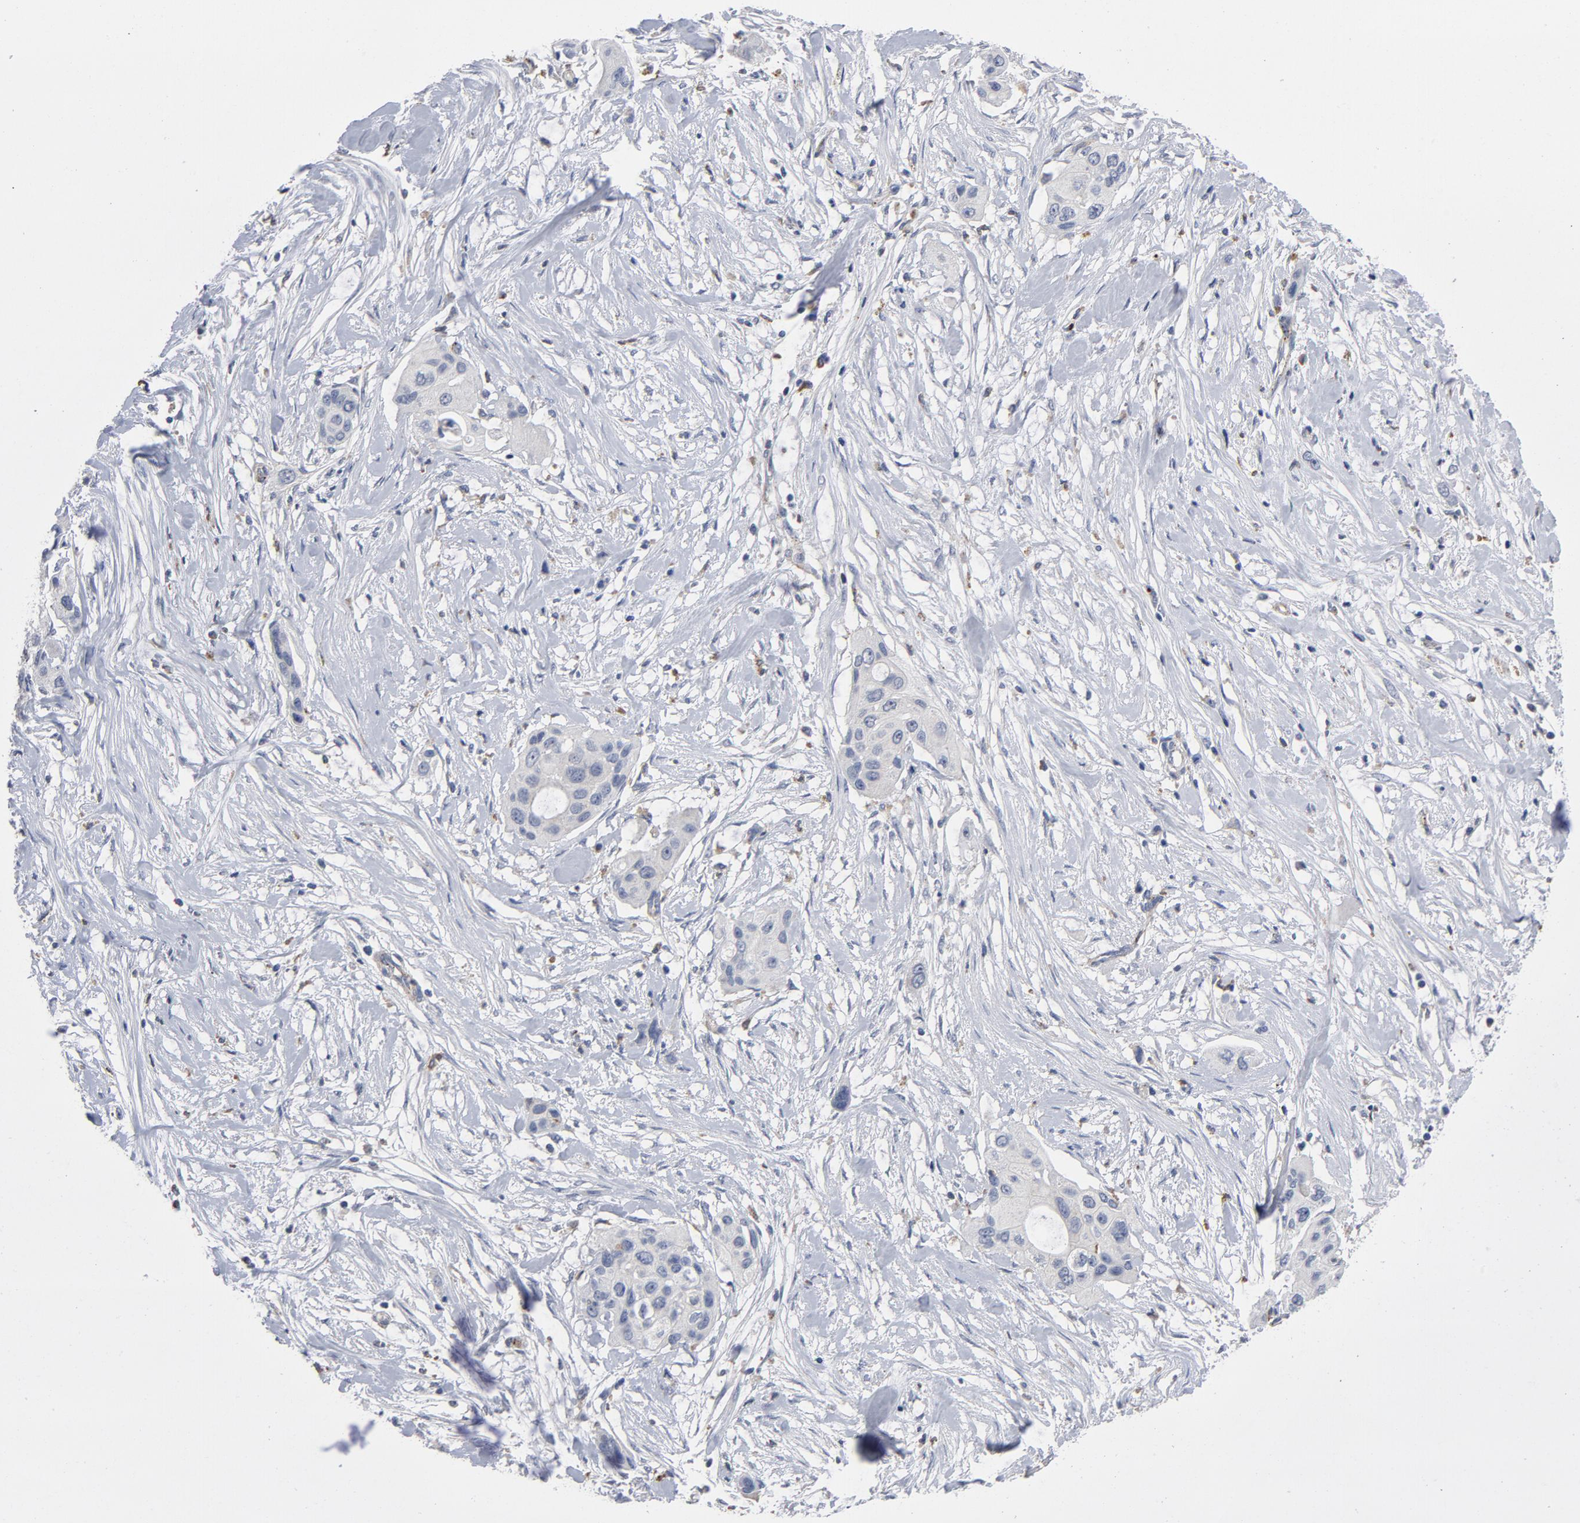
{"staining": {"intensity": "negative", "quantity": "none", "location": "none"}, "tissue": "pancreatic cancer", "cell_type": "Tumor cells", "image_type": "cancer", "snomed": [{"axis": "morphology", "description": "Adenocarcinoma, NOS"}, {"axis": "topography", "description": "Pancreas"}], "caption": "DAB immunohistochemical staining of pancreatic adenocarcinoma exhibits no significant expression in tumor cells.", "gene": "AKT2", "patient": {"sex": "female", "age": 60}}